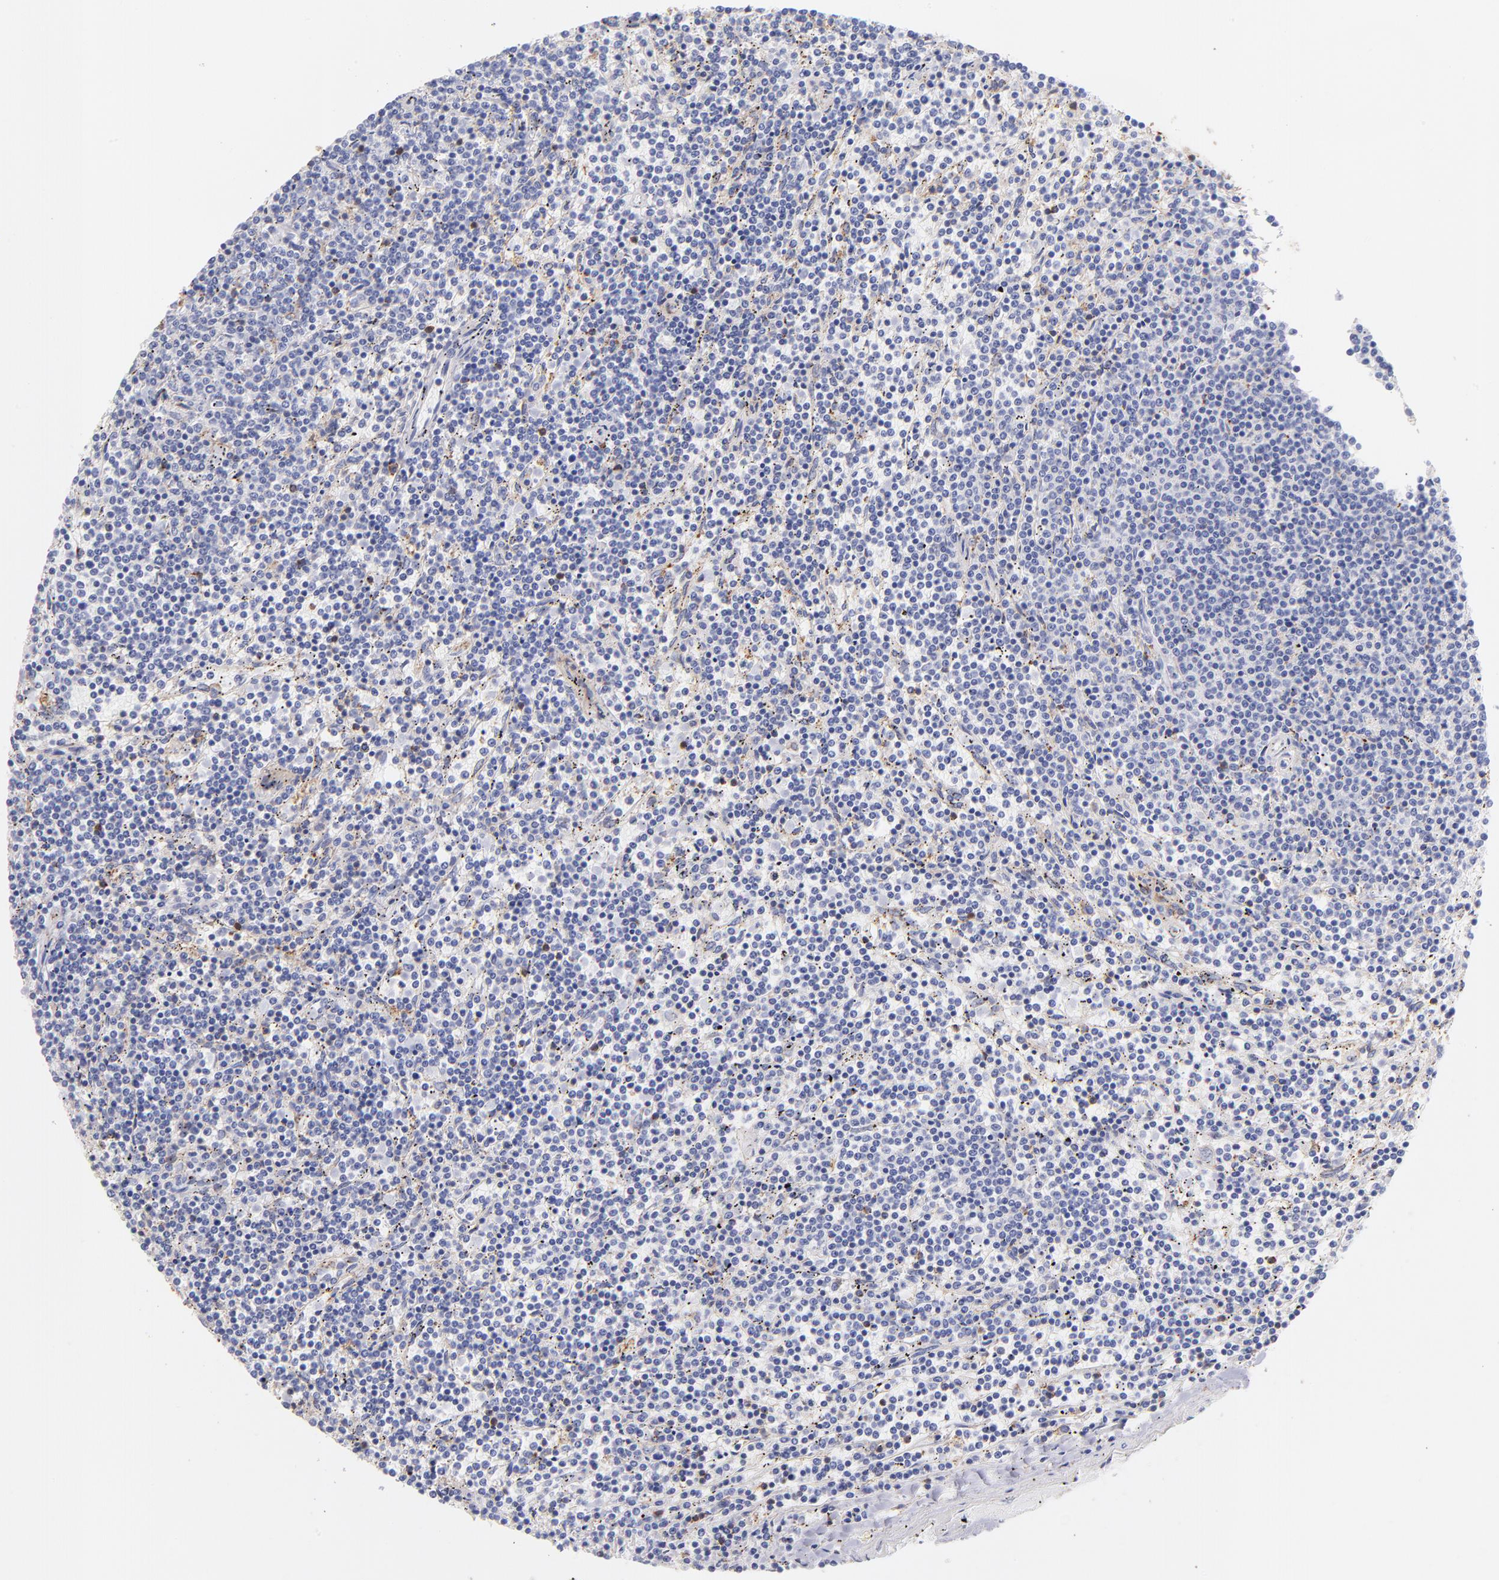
{"staining": {"intensity": "negative", "quantity": "none", "location": "none"}, "tissue": "lymphoma", "cell_type": "Tumor cells", "image_type": "cancer", "snomed": [{"axis": "morphology", "description": "Malignant lymphoma, non-Hodgkin's type, Low grade"}, {"axis": "topography", "description": "Spleen"}], "caption": "Lymphoma was stained to show a protein in brown. There is no significant positivity in tumor cells.", "gene": "PRKCA", "patient": {"sex": "female", "age": 50}}